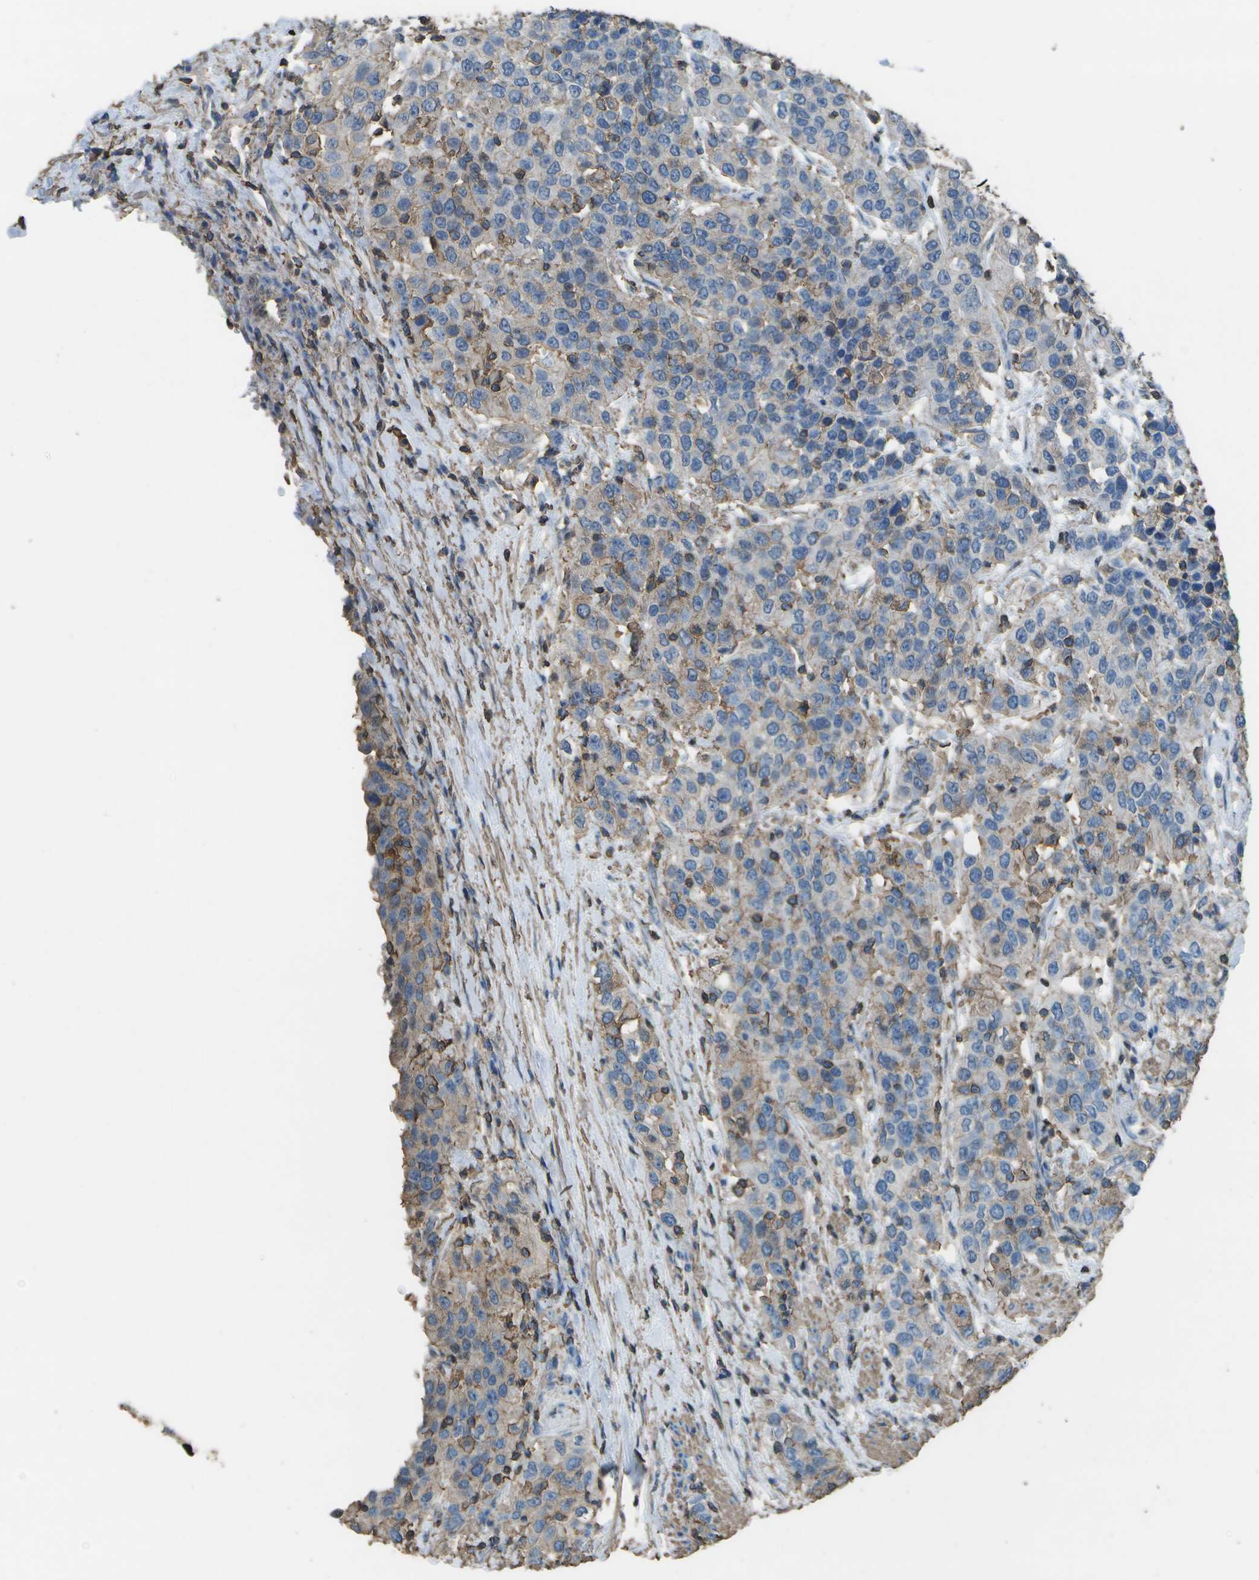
{"staining": {"intensity": "weak", "quantity": "25%-75%", "location": "cytoplasmic/membranous"}, "tissue": "urothelial cancer", "cell_type": "Tumor cells", "image_type": "cancer", "snomed": [{"axis": "morphology", "description": "Urothelial carcinoma, High grade"}, {"axis": "topography", "description": "Urinary bladder"}], "caption": "Immunohistochemistry (DAB (3,3'-diaminobenzidine)) staining of urothelial carcinoma (high-grade) shows weak cytoplasmic/membranous protein staining in approximately 25%-75% of tumor cells.", "gene": "CYP4F11", "patient": {"sex": "female", "age": 80}}